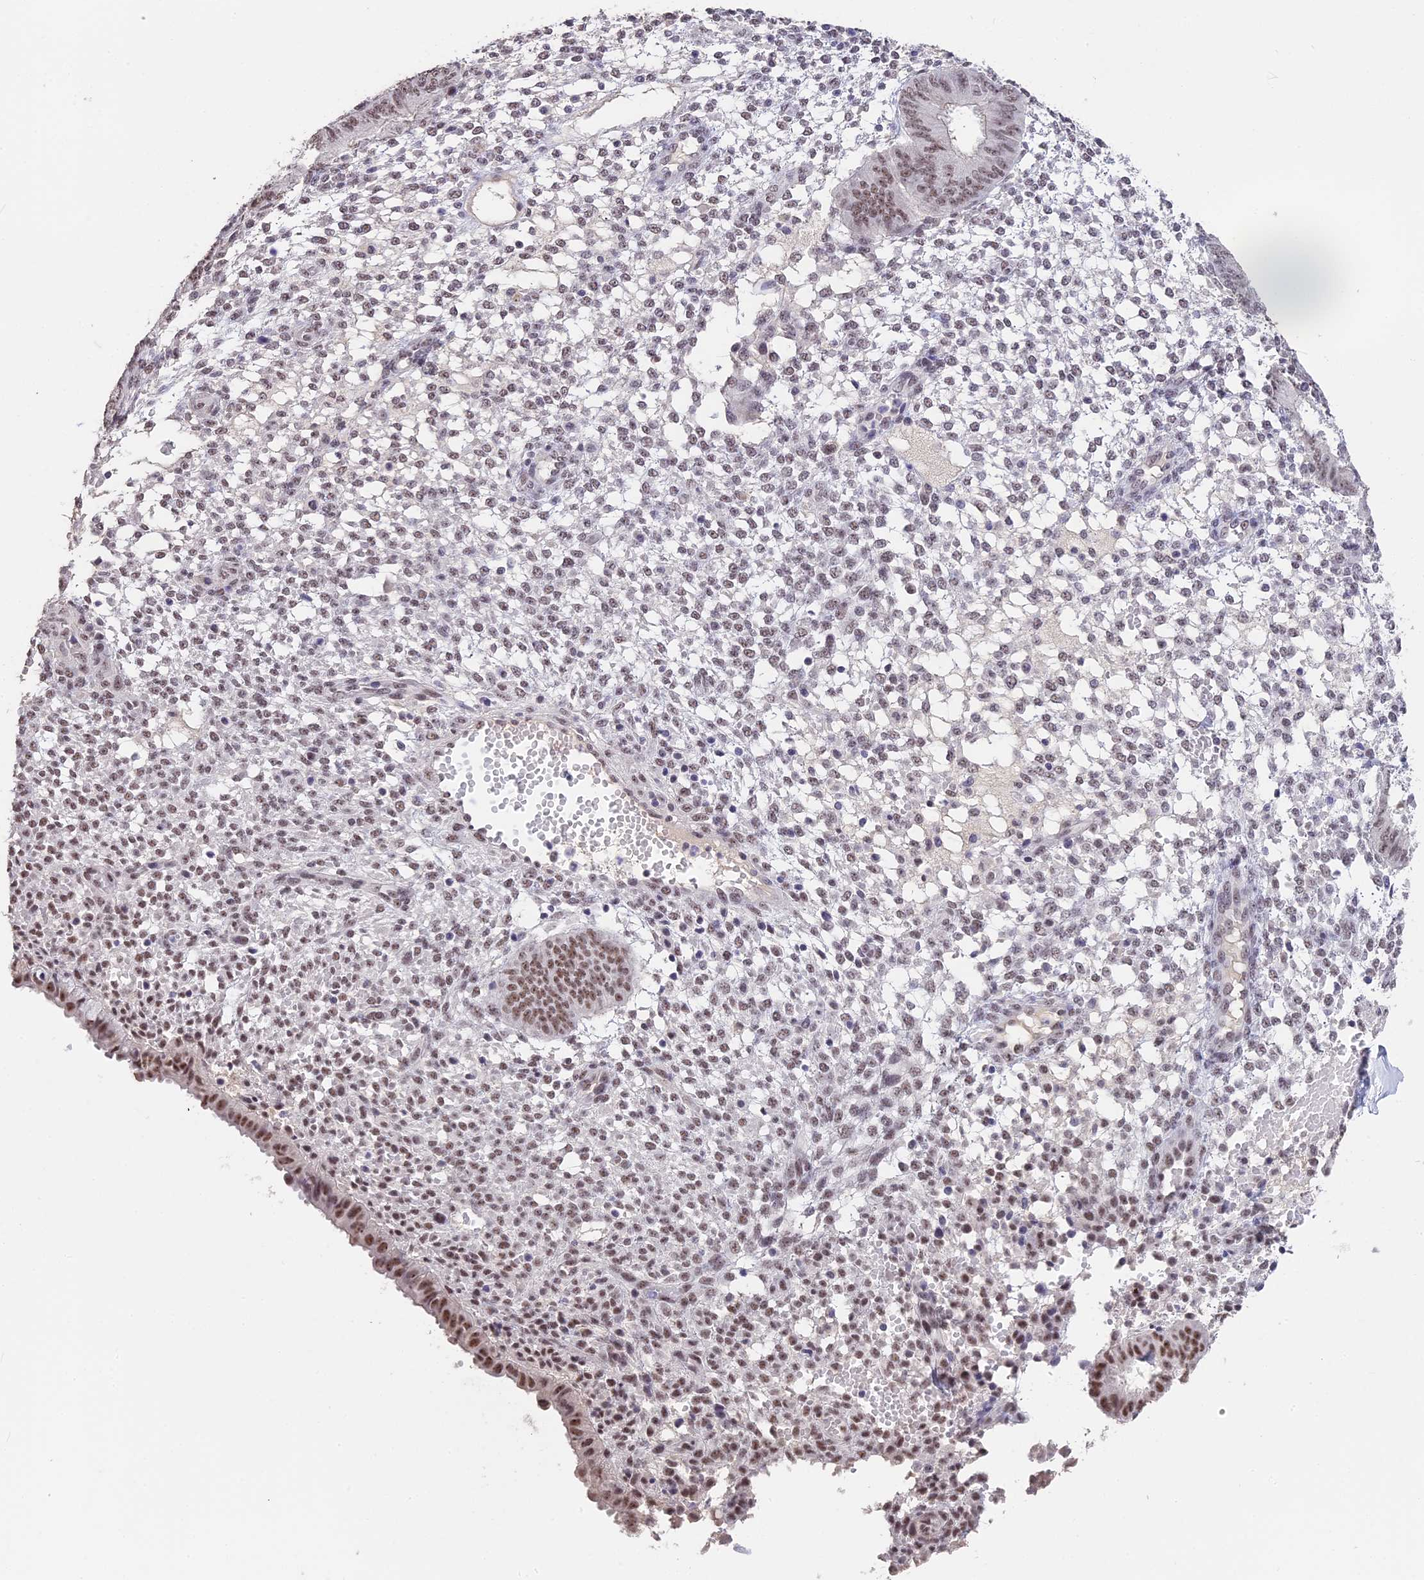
{"staining": {"intensity": "weak", "quantity": "25%-75%", "location": "nuclear"}, "tissue": "endometrium", "cell_type": "Cells in endometrial stroma", "image_type": "normal", "snomed": [{"axis": "morphology", "description": "Normal tissue, NOS"}, {"axis": "topography", "description": "Endometrium"}], "caption": "Protein expression analysis of unremarkable endometrium exhibits weak nuclear expression in approximately 25%-75% of cells in endometrial stroma.", "gene": "SETD2", "patient": {"sex": "female", "age": 49}}